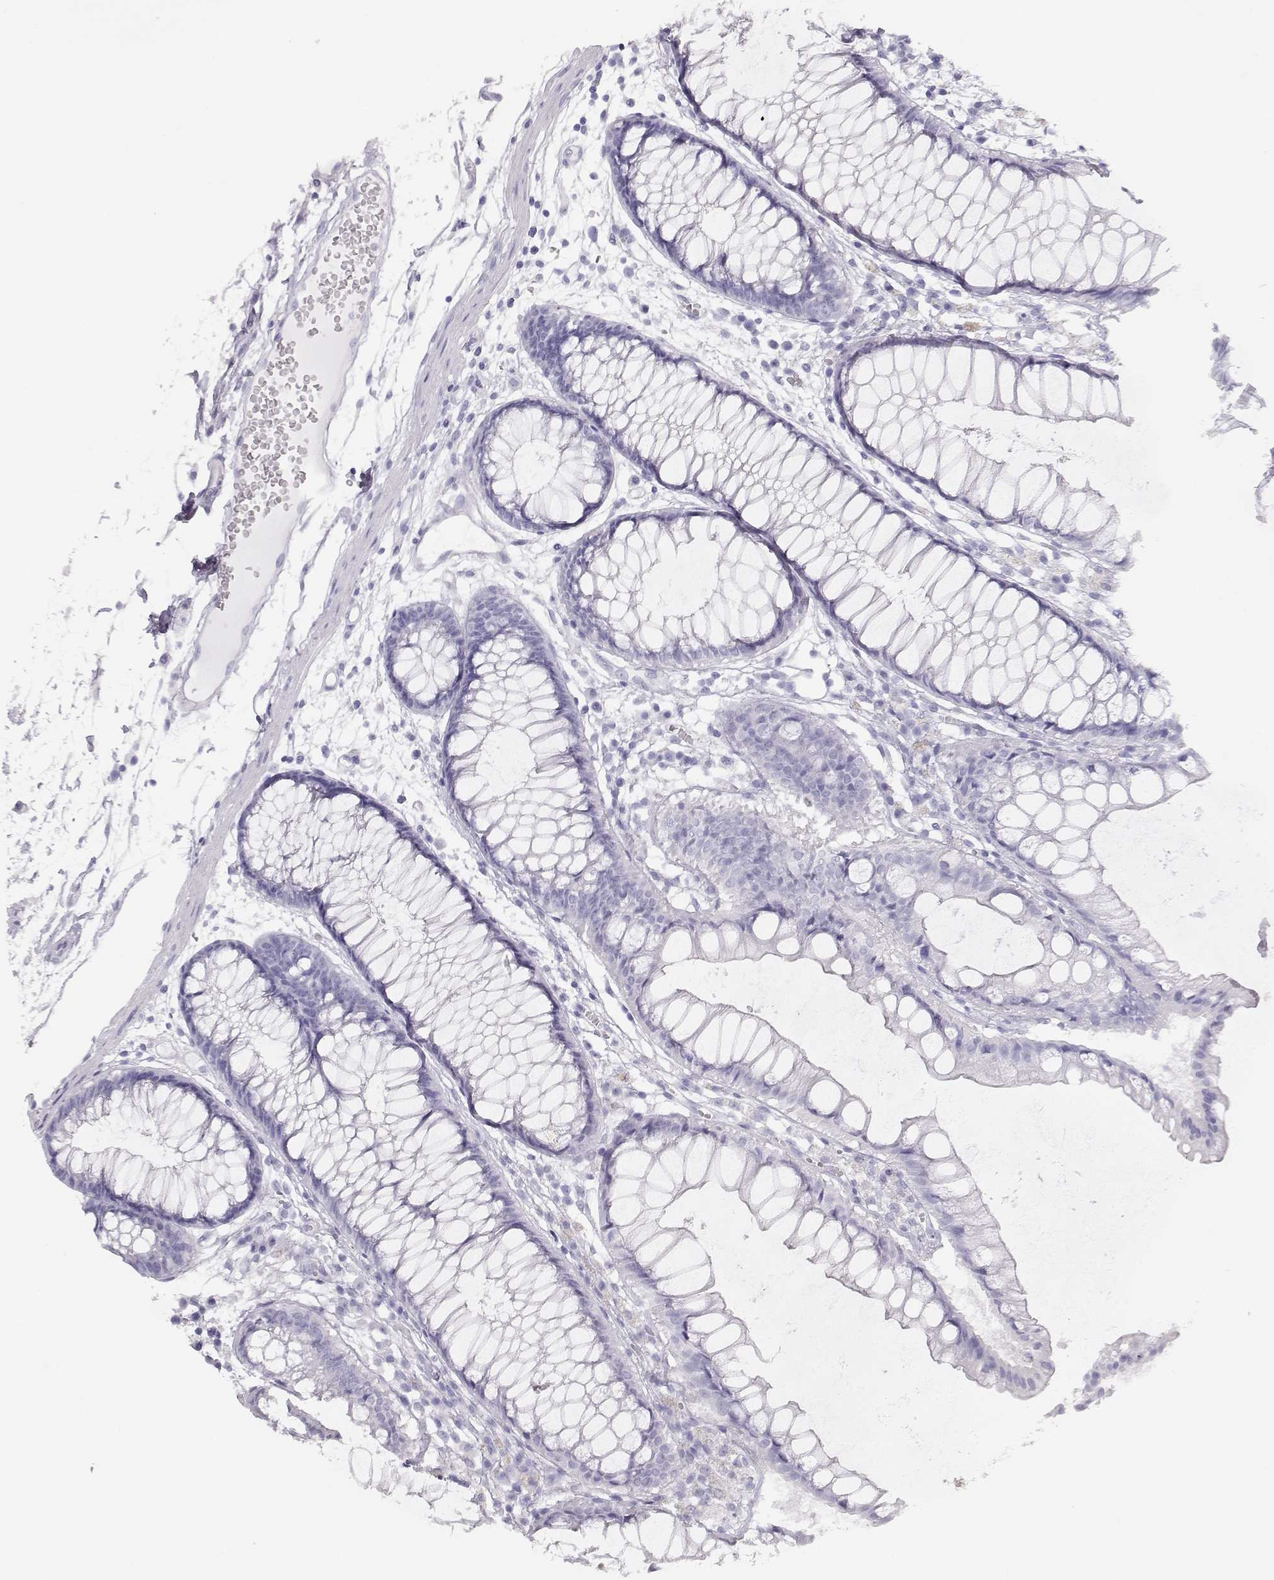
{"staining": {"intensity": "negative", "quantity": "none", "location": "none"}, "tissue": "colon", "cell_type": "Endothelial cells", "image_type": "normal", "snomed": [{"axis": "morphology", "description": "Normal tissue, NOS"}, {"axis": "morphology", "description": "Adenocarcinoma, NOS"}, {"axis": "topography", "description": "Colon"}], "caption": "An immunohistochemistry micrograph of normal colon is shown. There is no staining in endothelial cells of colon.", "gene": "TKTL1", "patient": {"sex": "male", "age": 65}}